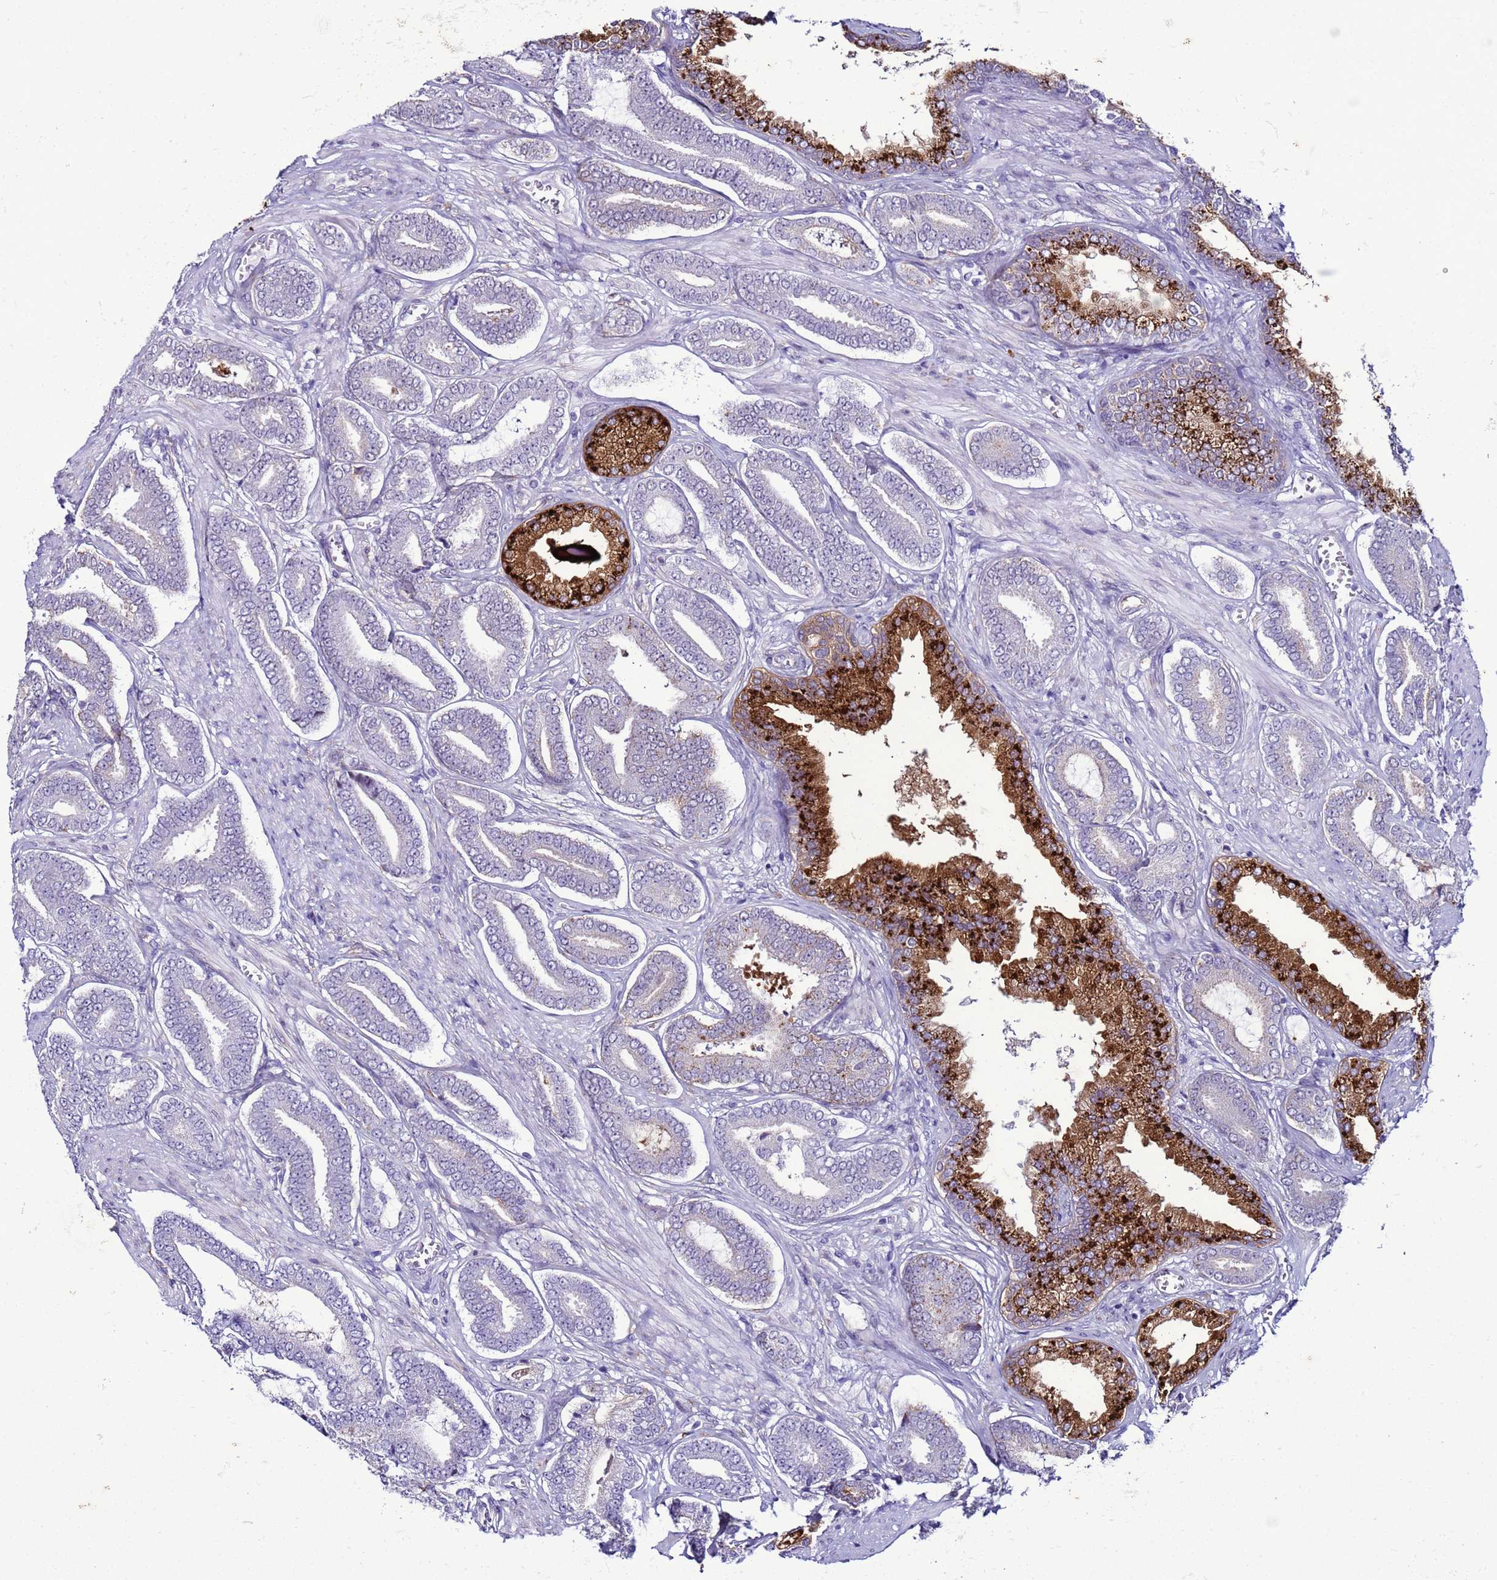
{"staining": {"intensity": "moderate", "quantity": "<25%", "location": "cytoplasmic/membranous"}, "tissue": "prostate cancer", "cell_type": "Tumor cells", "image_type": "cancer", "snomed": [{"axis": "morphology", "description": "Adenocarcinoma, NOS"}, {"axis": "topography", "description": "Prostate and seminal vesicle, NOS"}], "caption": "The immunohistochemical stain highlights moderate cytoplasmic/membranous positivity in tumor cells of prostate cancer (adenocarcinoma) tissue.", "gene": "LRRC10B", "patient": {"sex": "male", "age": 76}}